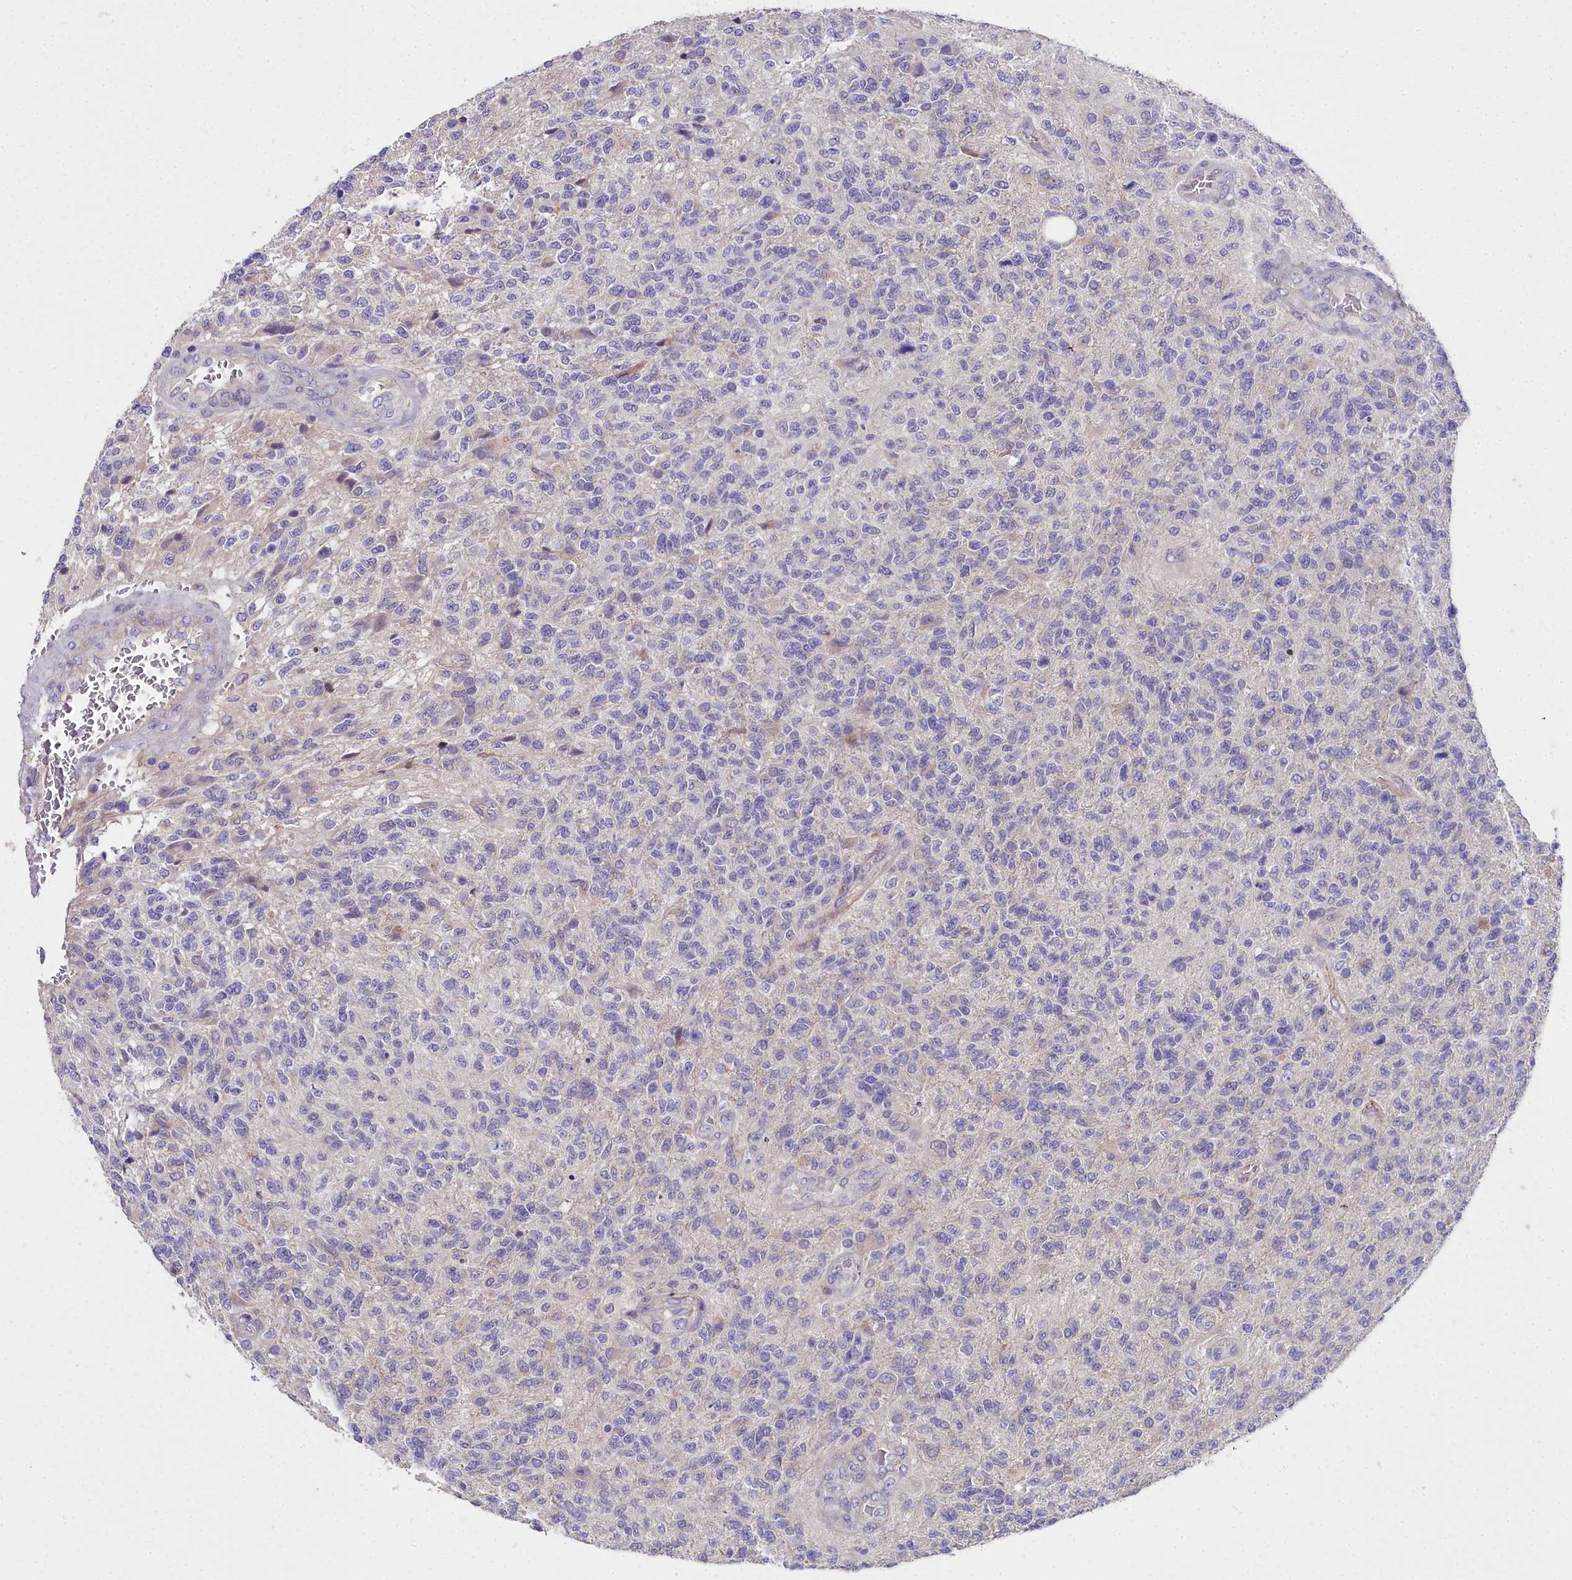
{"staining": {"intensity": "negative", "quantity": "none", "location": "none"}, "tissue": "glioma", "cell_type": "Tumor cells", "image_type": "cancer", "snomed": [{"axis": "morphology", "description": "Glioma, malignant, High grade"}, {"axis": "topography", "description": "Brain"}], "caption": "High-grade glioma (malignant) was stained to show a protein in brown. There is no significant staining in tumor cells.", "gene": "NT5M", "patient": {"sex": "male", "age": 56}}